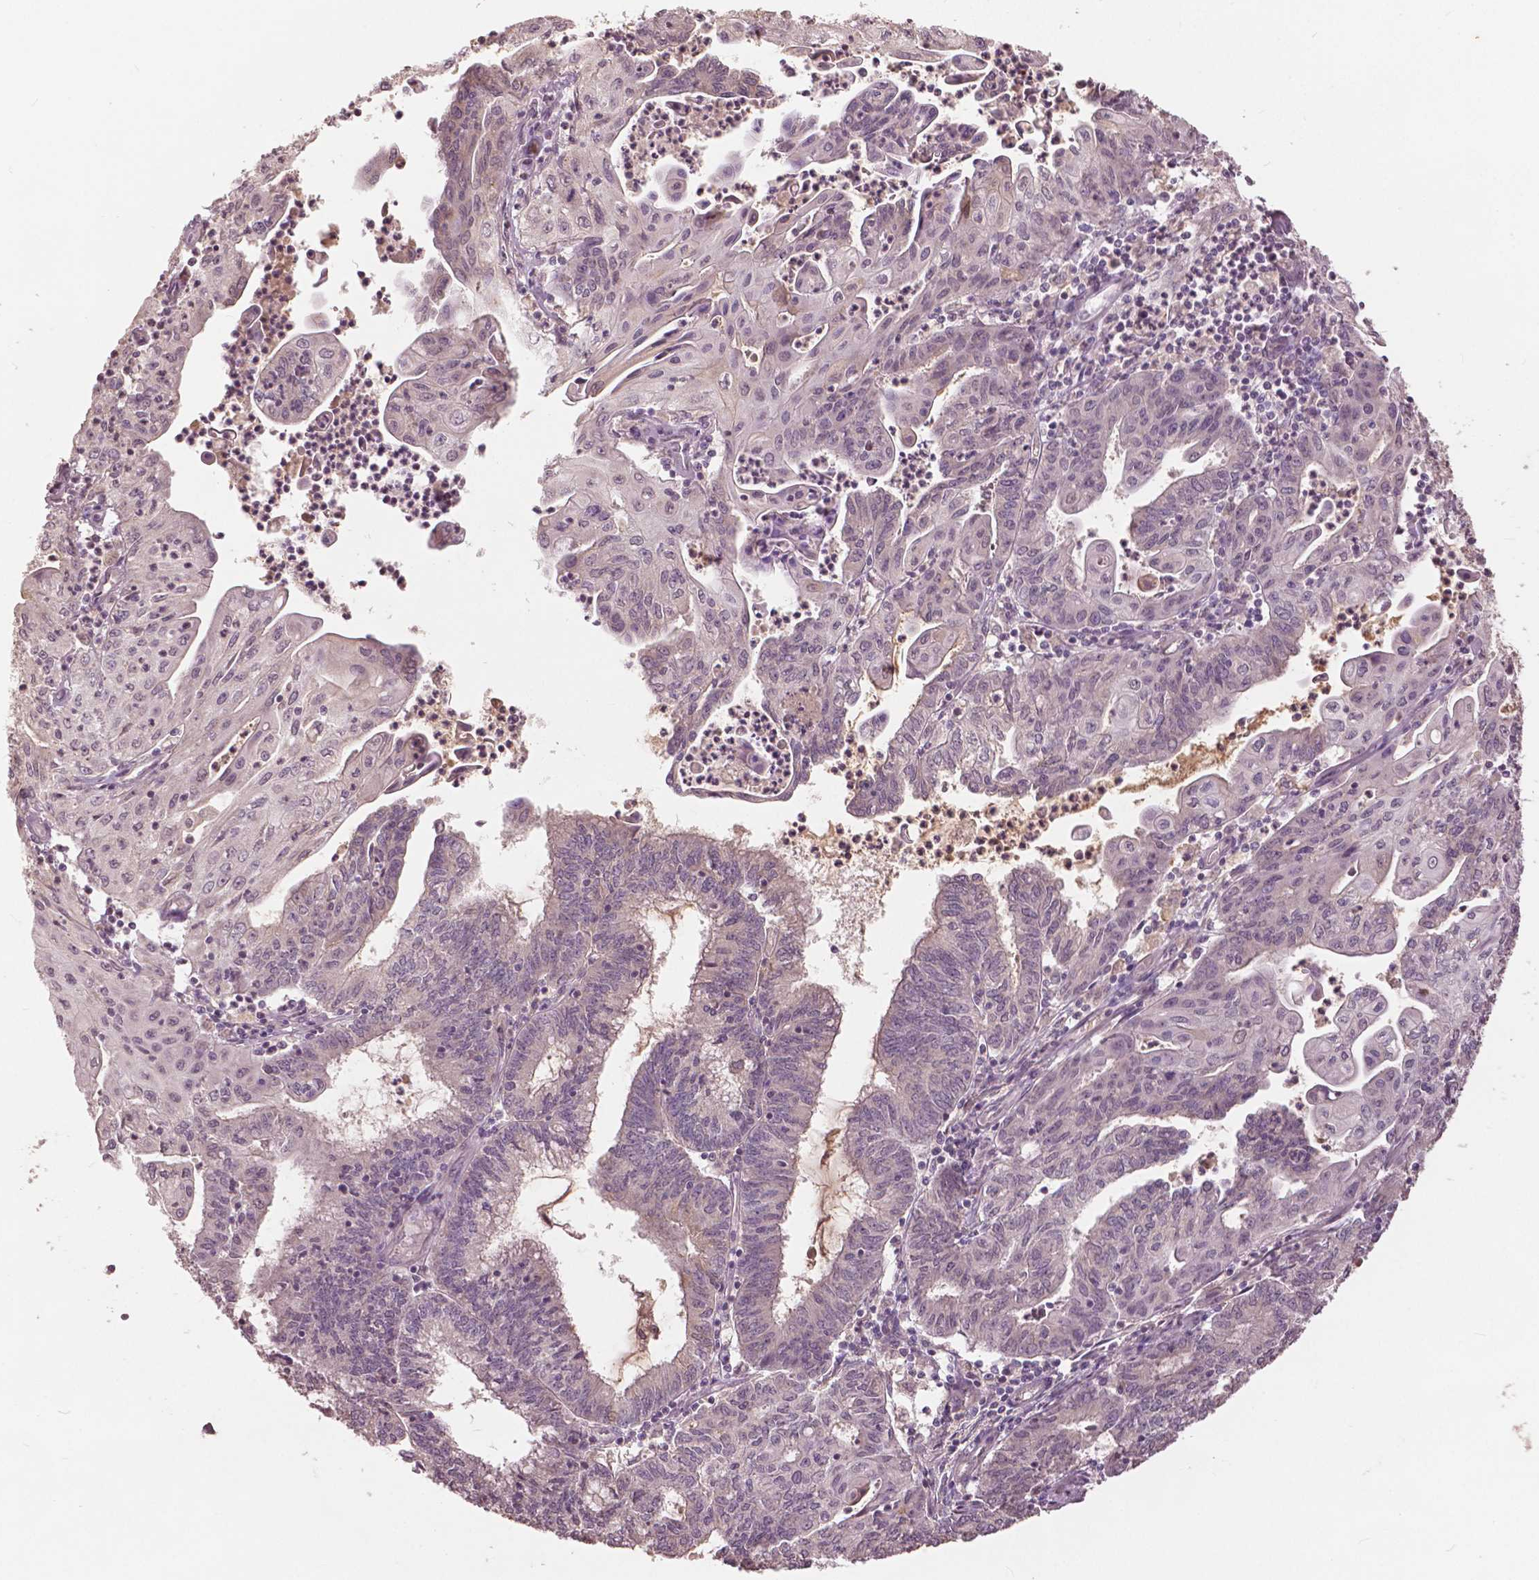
{"staining": {"intensity": "negative", "quantity": "none", "location": "none"}, "tissue": "endometrial cancer", "cell_type": "Tumor cells", "image_type": "cancer", "snomed": [{"axis": "morphology", "description": "Adenocarcinoma, NOS"}, {"axis": "topography", "description": "Endometrium"}], "caption": "Tumor cells are negative for protein expression in human endometrial cancer (adenocarcinoma).", "gene": "ANGPTL4", "patient": {"sex": "female", "age": 61}}